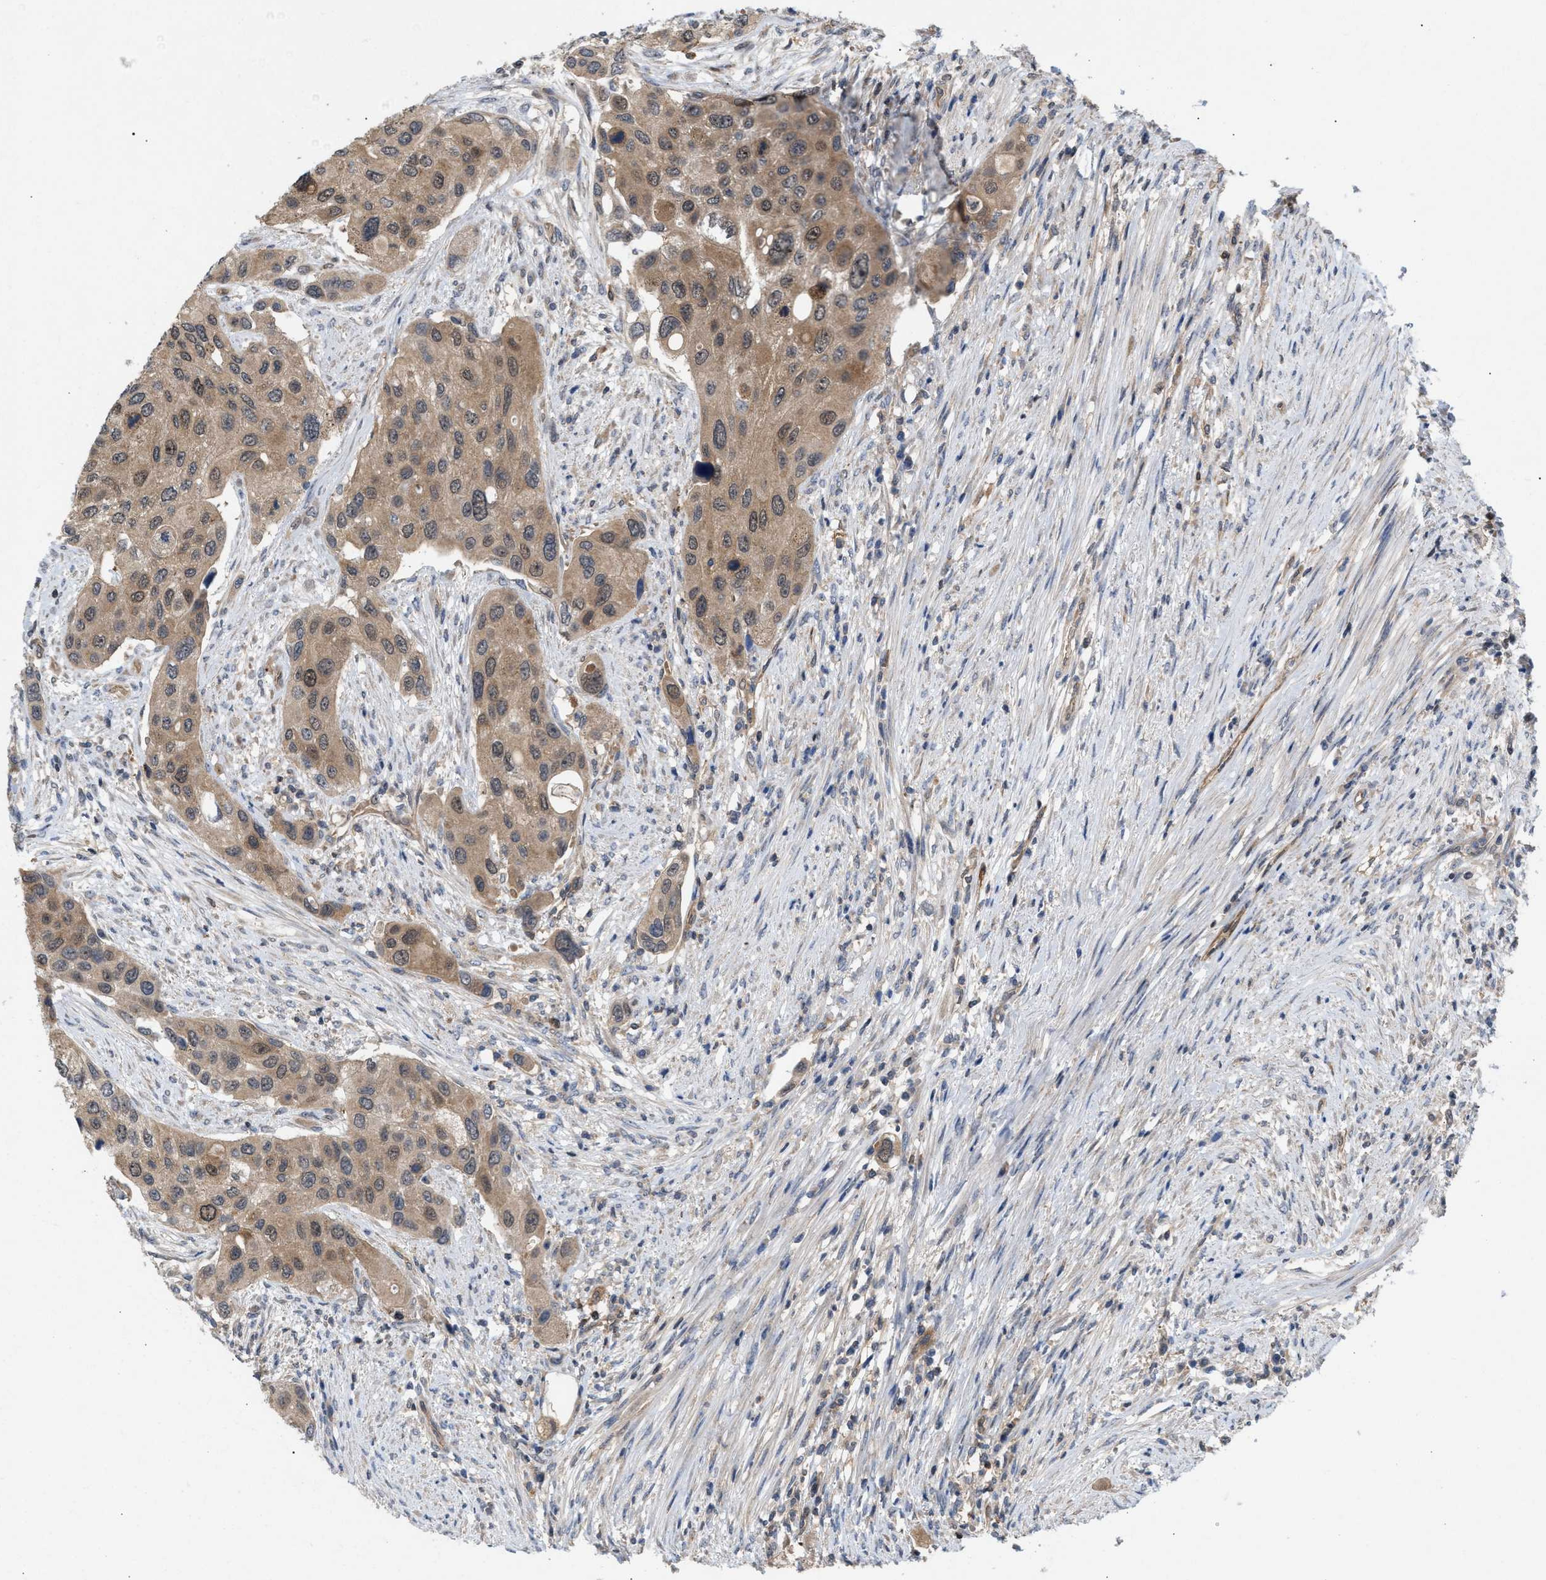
{"staining": {"intensity": "moderate", "quantity": "25%-75%", "location": "cytoplasmic/membranous"}, "tissue": "urothelial cancer", "cell_type": "Tumor cells", "image_type": "cancer", "snomed": [{"axis": "morphology", "description": "Urothelial carcinoma, High grade"}, {"axis": "topography", "description": "Urinary bladder"}], "caption": "Urothelial carcinoma (high-grade) stained with a protein marker reveals moderate staining in tumor cells.", "gene": "GLOD4", "patient": {"sex": "female", "age": 56}}